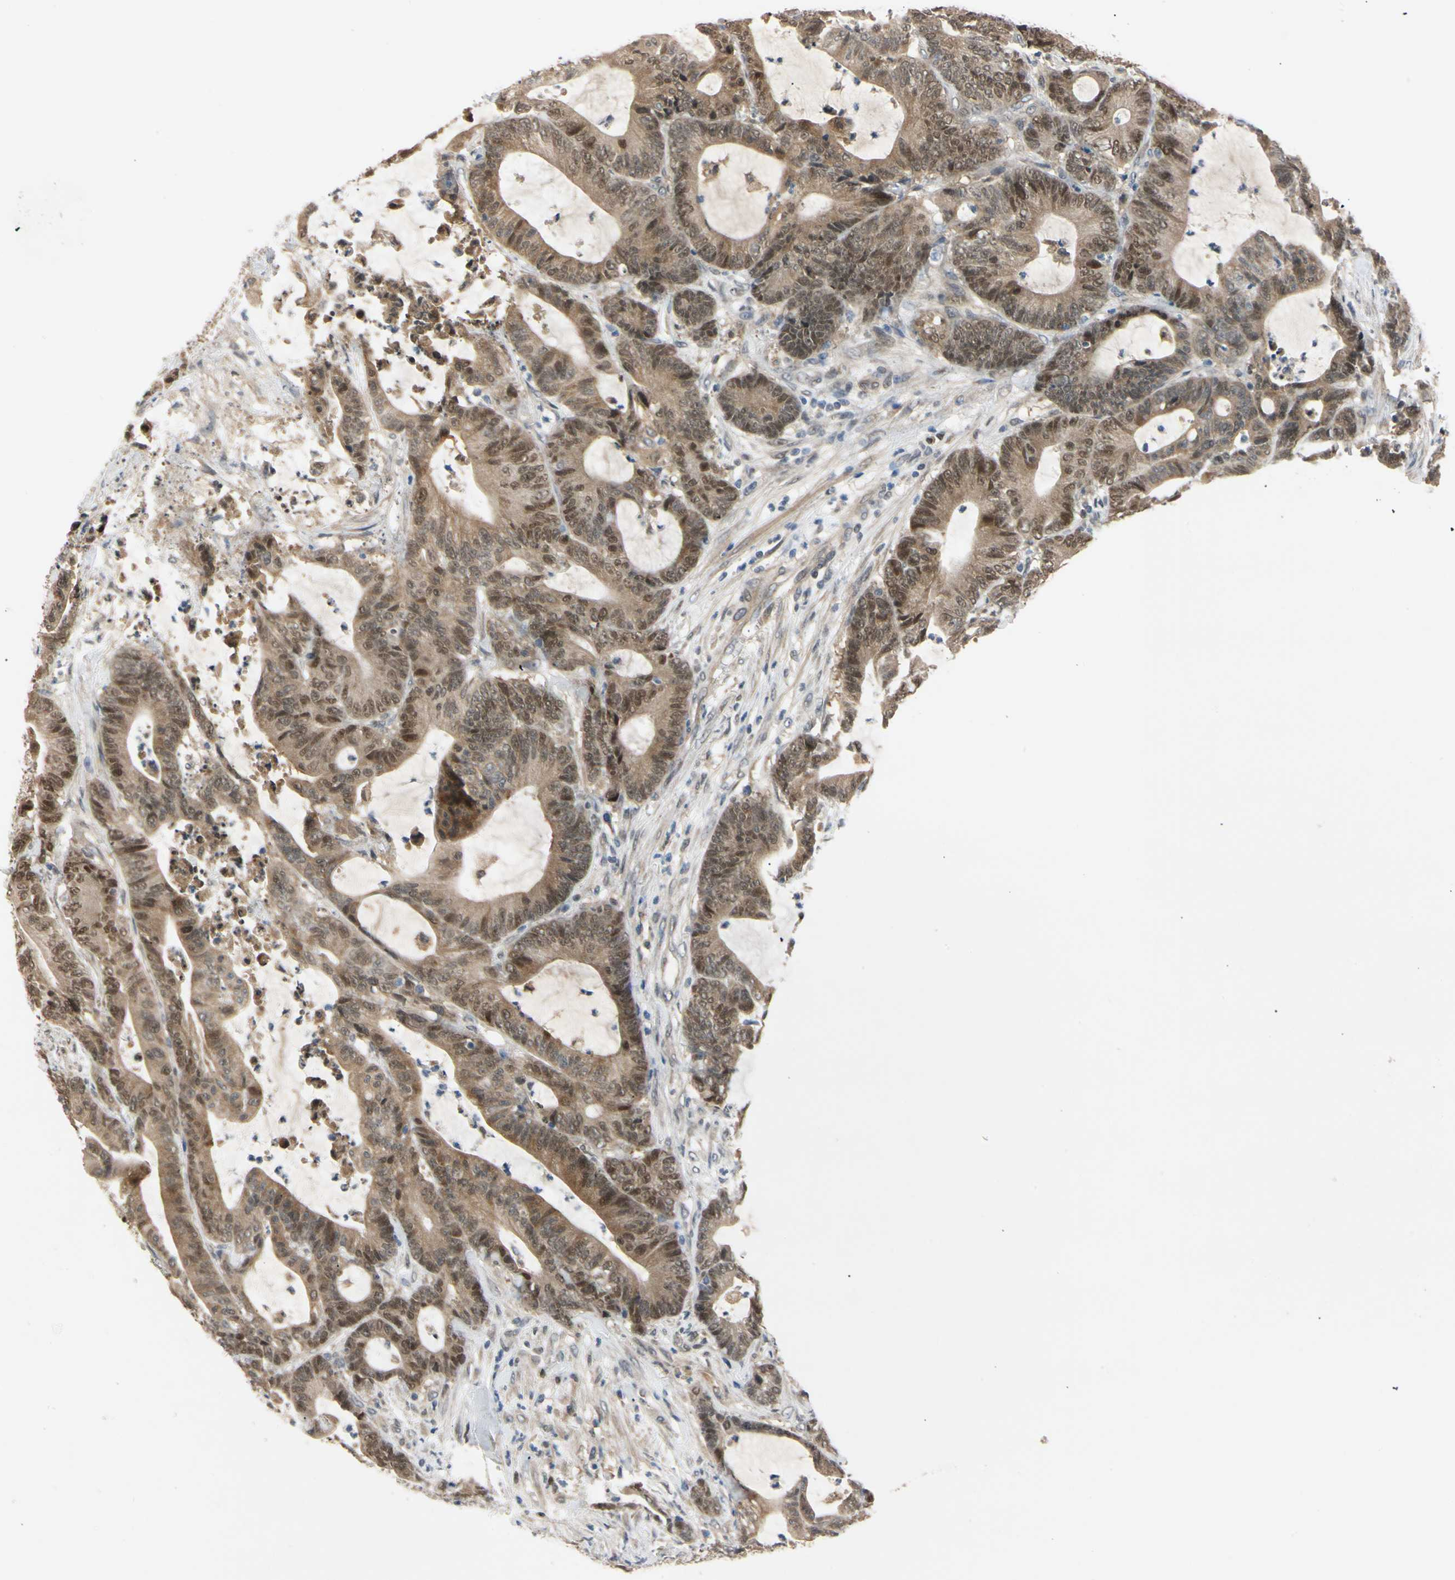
{"staining": {"intensity": "strong", "quantity": ">75%", "location": "cytoplasmic/membranous,nuclear"}, "tissue": "colorectal cancer", "cell_type": "Tumor cells", "image_type": "cancer", "snomed": [{"axis": "morphology", "description": "Adenocarcinoma, NOS"}, {"axis": "topography", "description": "Colon"}], "caption": "Colorectal cancer (adenocarcinoma) stained with a brown dye demonstrates strong cytoplasmic/membranous and nuclear positive positivity in approximately >75% of tumor cells.", "gene": "RIOX2", "patient": {"sex": "female", "age": 84}}